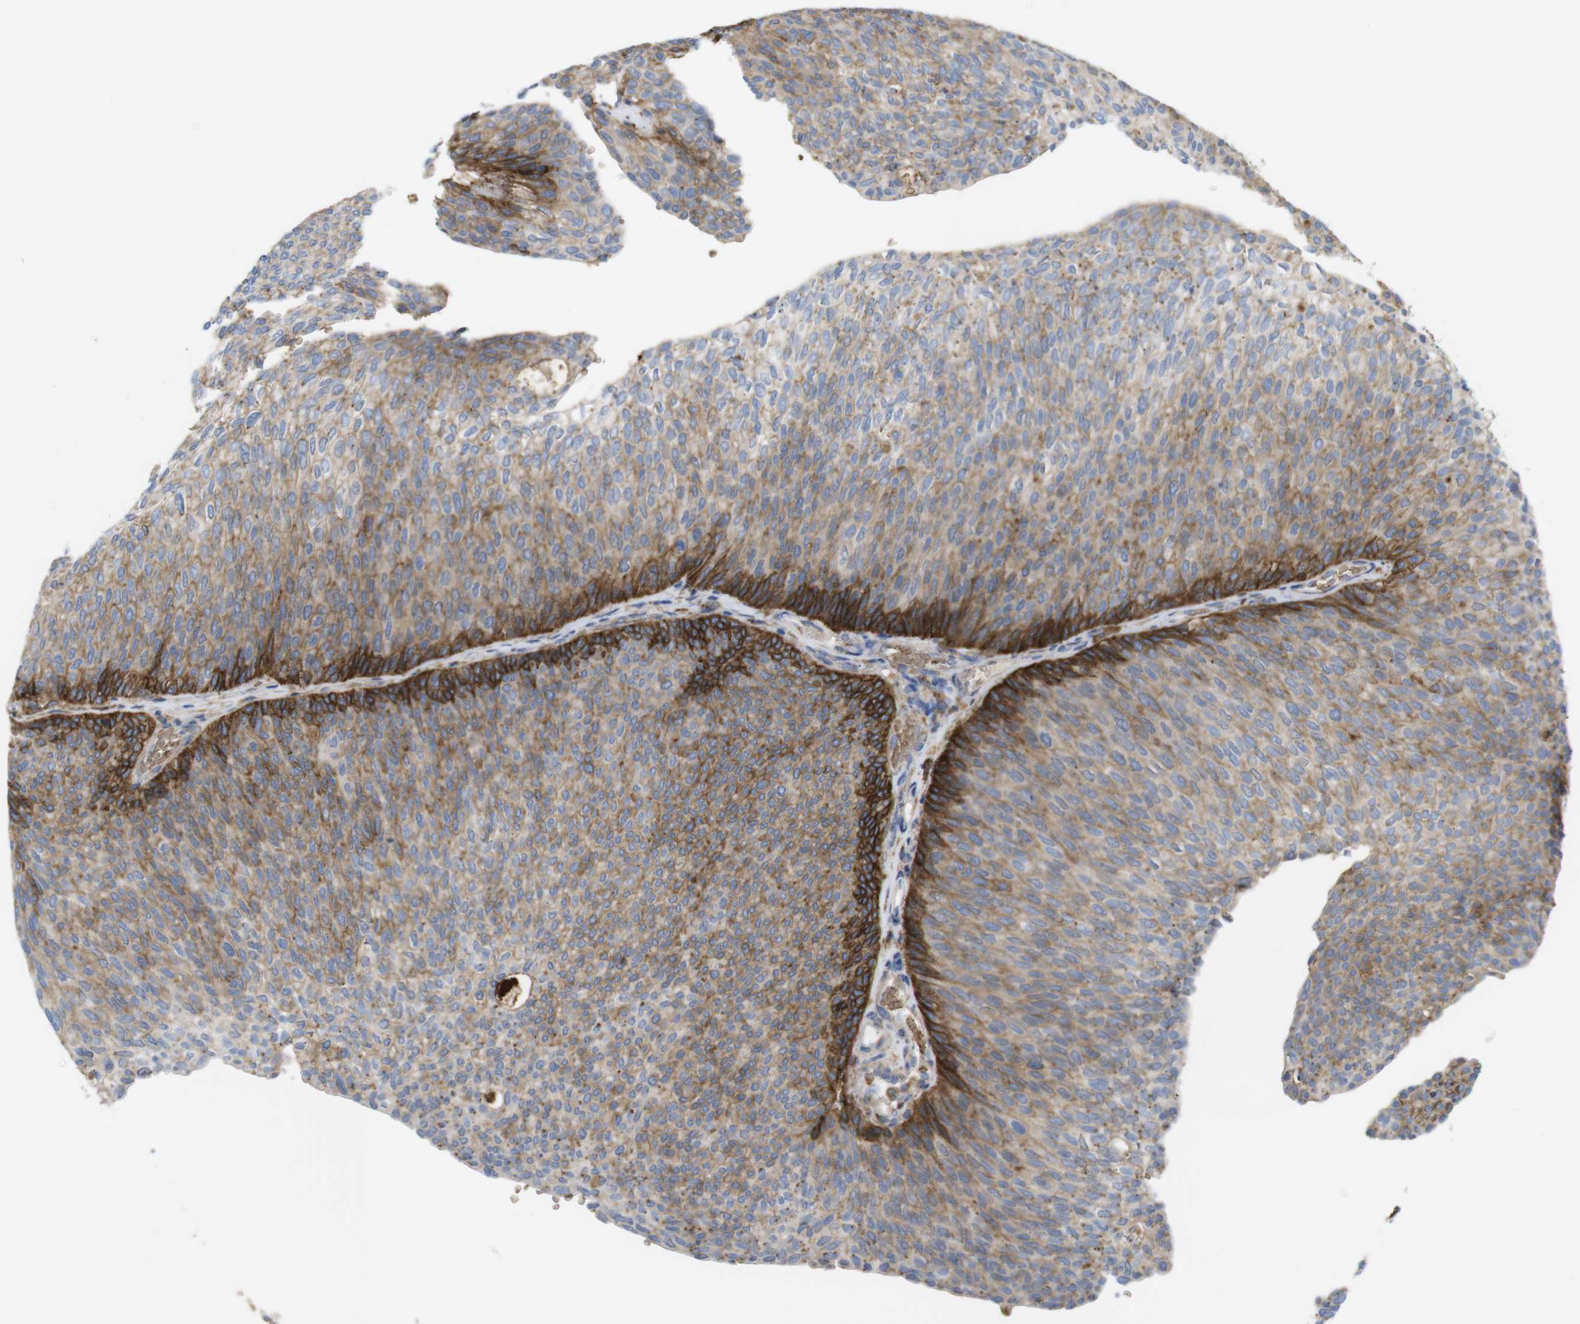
{"staining": {"intensity": "strong", "quantity": "<25%", "location": "cytoplasmic/membranous"}, "tissue": "urothelial cancer", "cell_type": "Tumor cells", "image_type": "cancer", "snomed": [{"axis": "morphology", "description": "Urothelial carcinoma, Low grade"}, {"axis": "topography", "description": "Urinary bladder"}], "caption": "Immunohistochemistry photomicrograph of neoplastic tissue: urothelial cancer stained using immunohistochemistry exhibits medium levels of strong protein expression localized specifically in the cytoplasmic/membranous of tumor cells, appearing as a cytoplasmic/membranous brown color.", "gene": "CYBRD1", "patient": {"sex": "female", "age": 79}}